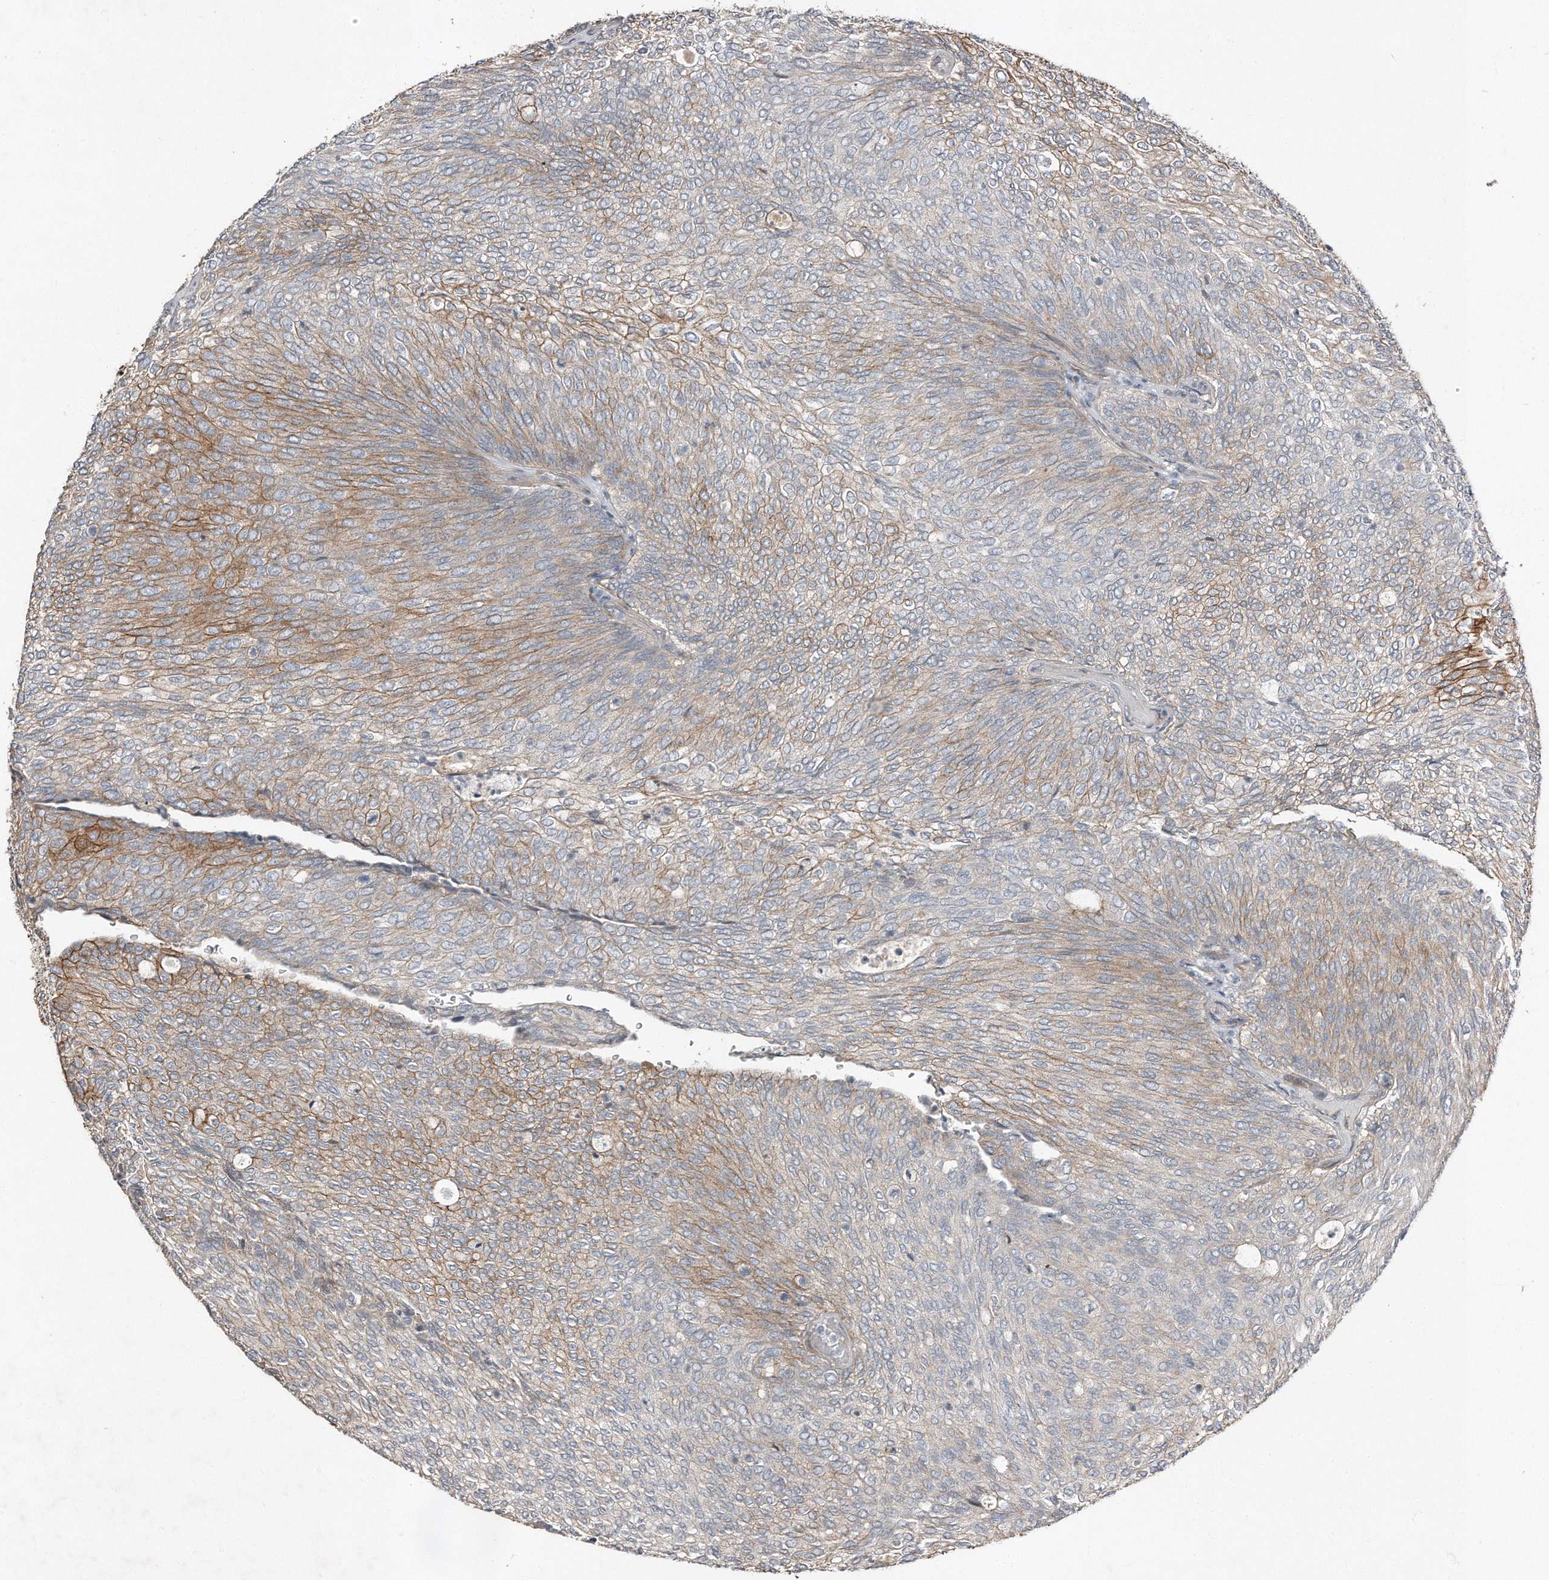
{"staining": {"intensity": "moderate", "quantity": "<25%", "location": "cytoplasmic/membranous"}, "tissue": "urothelial cancer", "cell_type": "Tumor cells", "image_type": "cancer", "snomed": [{"axis": "morphology", "description": "Urothelial carcinoma, Low grade"}, {"axis": "topography", "description": "Urinary bladder"}], "caption": "Tumor cells show low levels of moderate cytoplasmic/membranous expression in approximately <25% of cells in human urothelial cancer. The protein of interest is shown in brown color, while the nuclei are stained blue.", "gene": "SNAP47", "patient": {"sex": "female", "age": 79}}